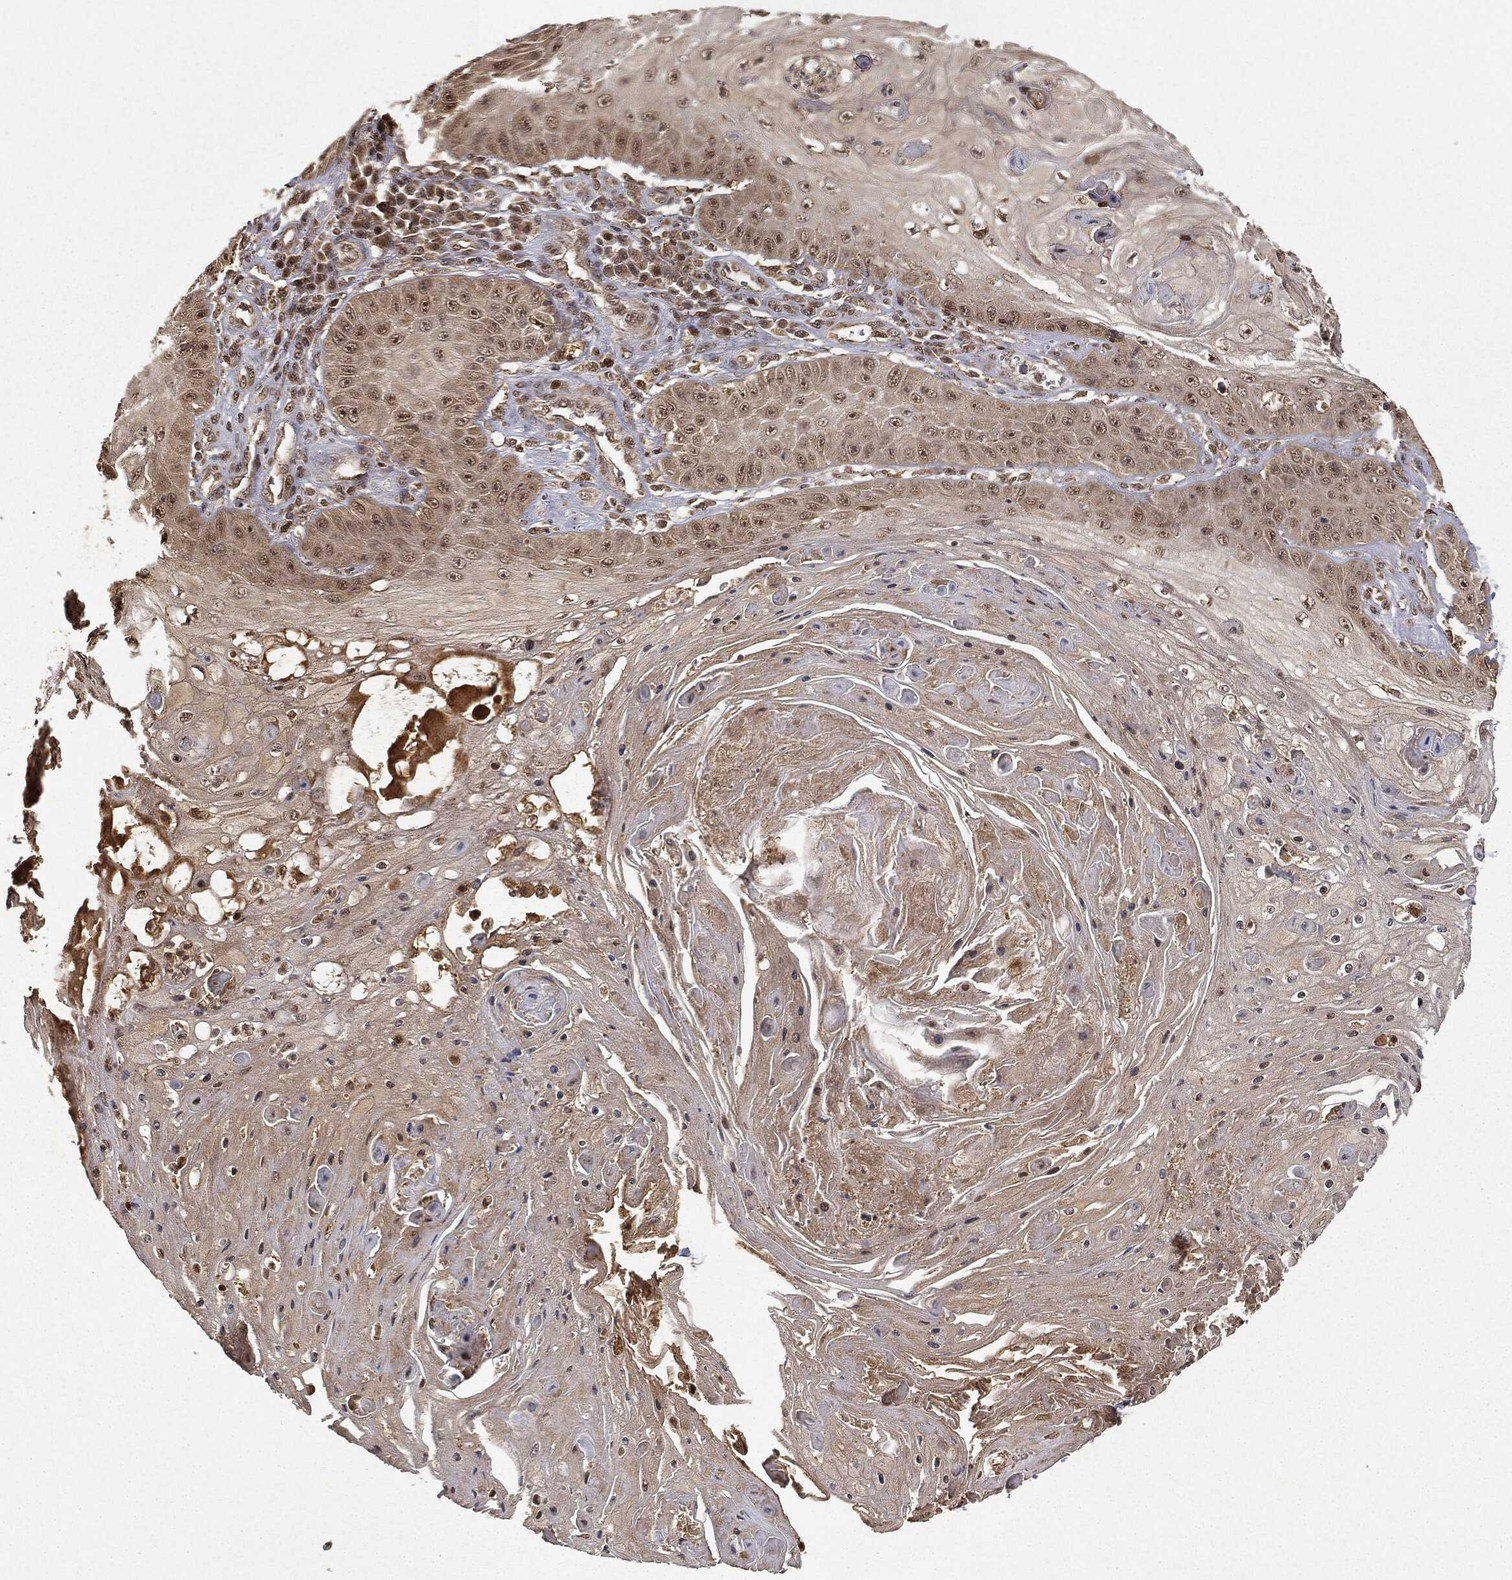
{"staining": {"intensity": "moderate", "quantity": "25%-75%", "location": "nuclear"}, "tissue": "skin cancer", "cell_type": "Tumor cells", "image_type": "cancer", "snomed": [{"axis": "morphology", "description": "Squamous cell carcinoma, NOS"}, {"axis": "topography", "description": "Skin"}], "caption": "About 25%-75% of tumor cells in squamous cell carcinoma (skin) show moderate nuclear protein staining as visualized by brown immunohistochemical staining.", "gene": "ZNHIT6", "patient": {"sex": "male", "age": 70}}